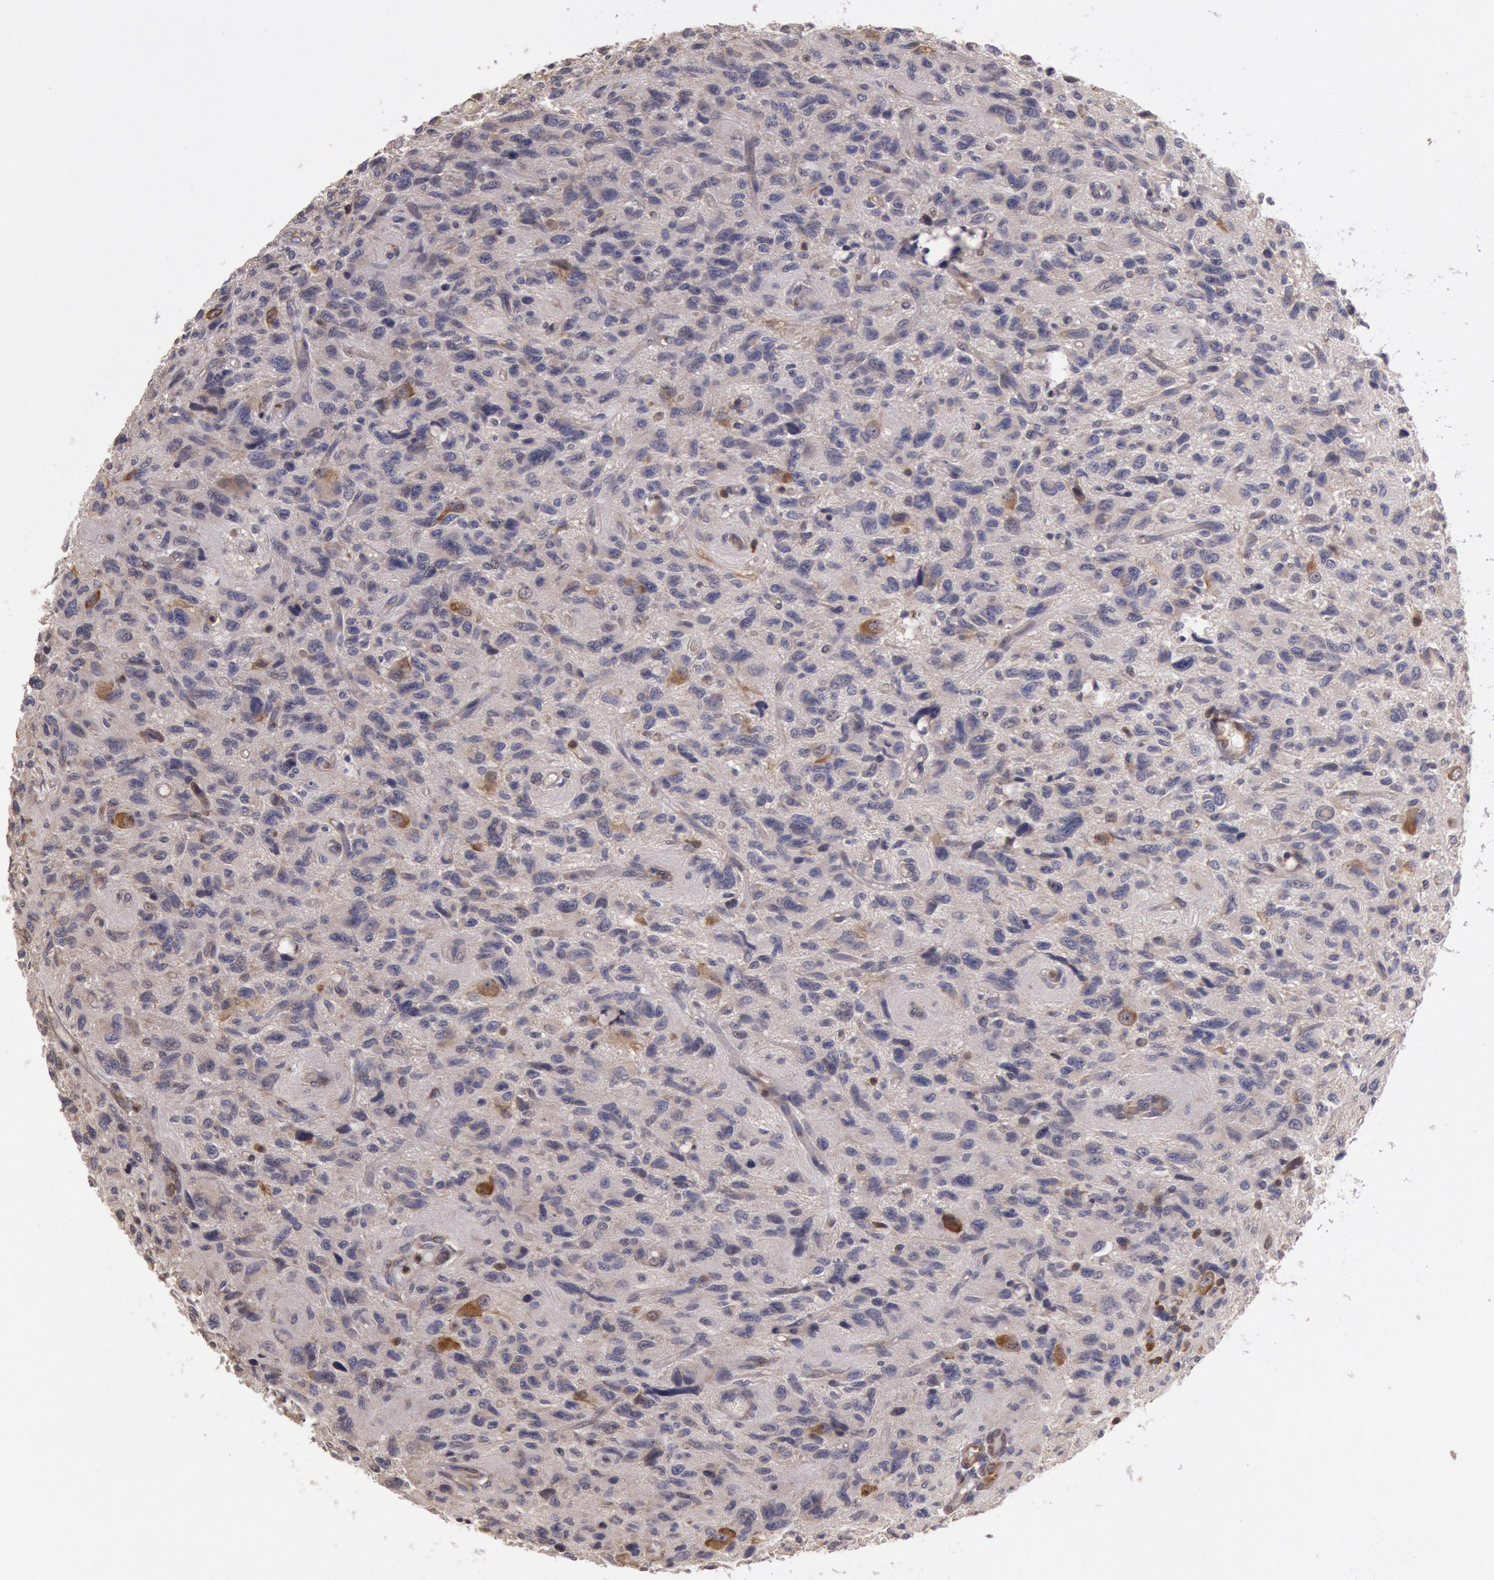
{"staining": {"intensity": "weak", "quantity": "<25%", "location": "cytoplasmic/membranous"}, "tissue": "glioma", "cell_type": "Tumor cells", "image_type": "cancer", "snomed": [{"axis": "morphology", "description": "Glioma, malignant, High grade"}, {"axis": "topography", "description": "Brain"}], "caption": "Glioma was stained to show a protein in brown. There is no significant expression in tumor cells.", "gene": "NMT2", "patient": {"sex": "female", "age": 60}}